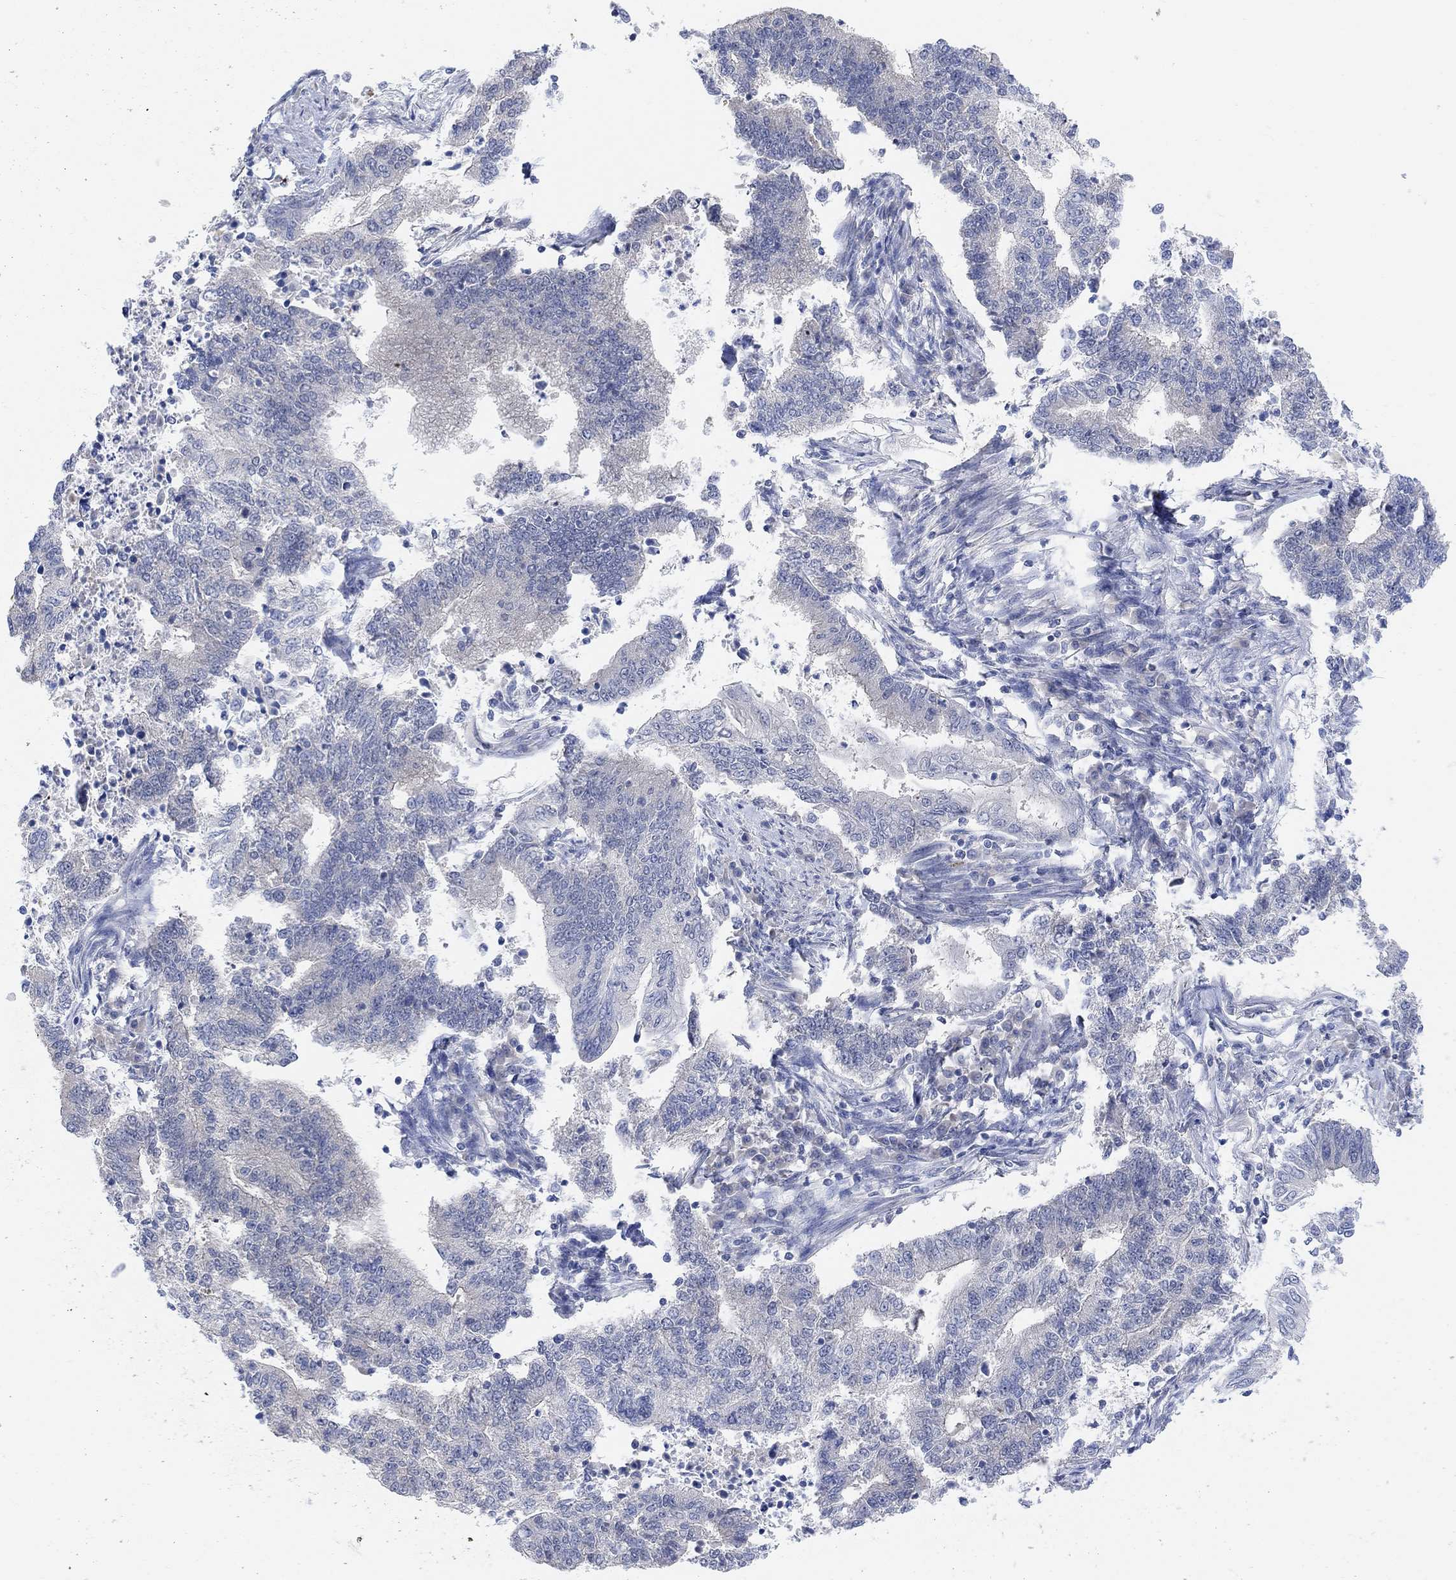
{"staining": {"intensity": "negative", "quantity": "none", "location": "none"}, "tissue": "endometrial cancer", "cell_type": "Tumor cells", "image_type": "cancer", "snomed": [{"axis": "morphology", "description": "Adenocarcinoma, NOS"}, {"axis": "topography", "description": "Uterus"}, {"axis": "topography", "description": "Endometrium"}], "caption": "An image of human endometrial adenocarcinoma is negative for staining in tumor cells.", "gene": "RIMS1", "patient": {"sex": "female", "age": 54}}